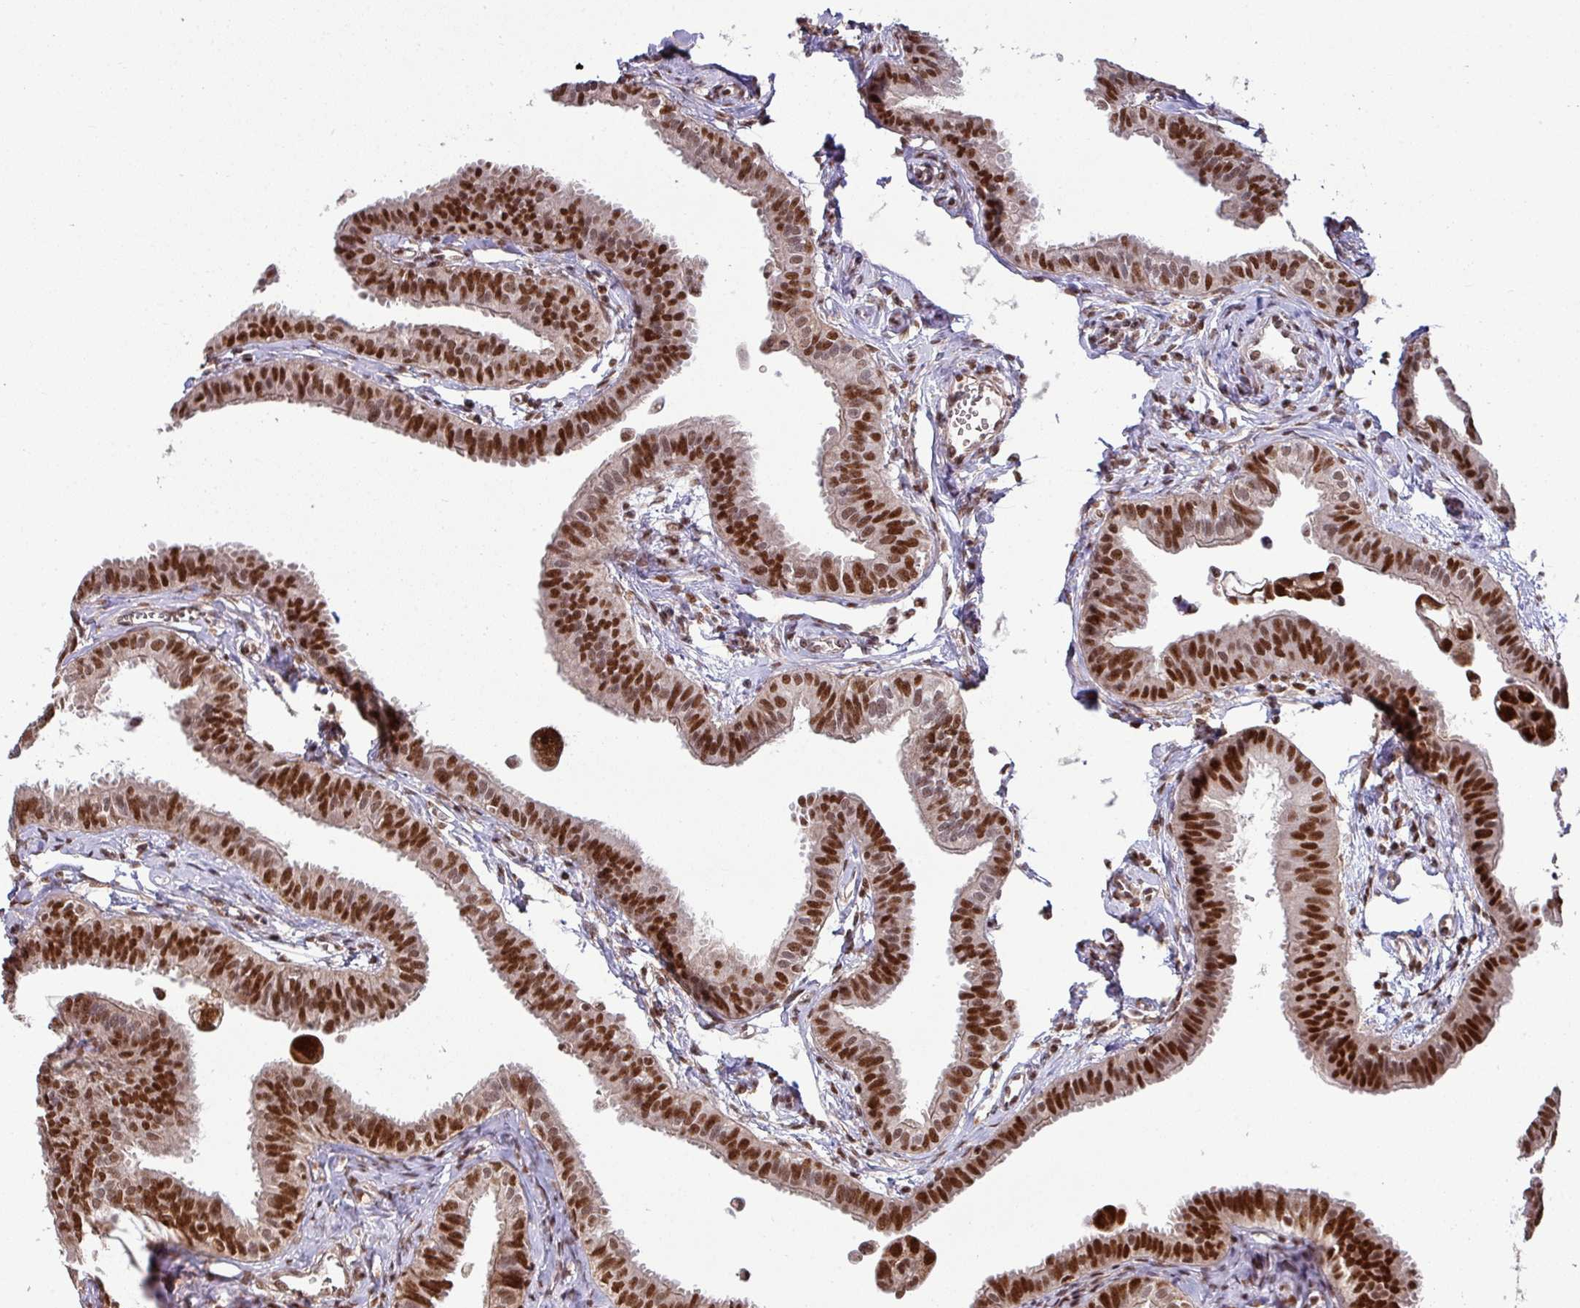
{"staining": {"intensity": "strong", "quantity": ">75%", "location": "nuclear"}, "tissue": "fallopian tube", "cell_type": "Glandular cells", "image_type": "normal", "snomed": [{"axis": "morphology", "description": "Normal tissue, NOS"}, {"axis": "morphology", "description": "Carcinoma, NOS"}, {"axis": "topography", "description": "Fallopian tube"}, {"axis": "topography", "description": "Ovary"}], "caption": "IHC micrograph of normal fallopian tube: fallopian tube stained using immunohistochemistry exhibits high levels of strong protein expression localized specifically in the nuclear of glandular cells, appearing as a nuclear brown color.", "gene": "PHF23", "patient": {"sex": "female", "age": 59}}